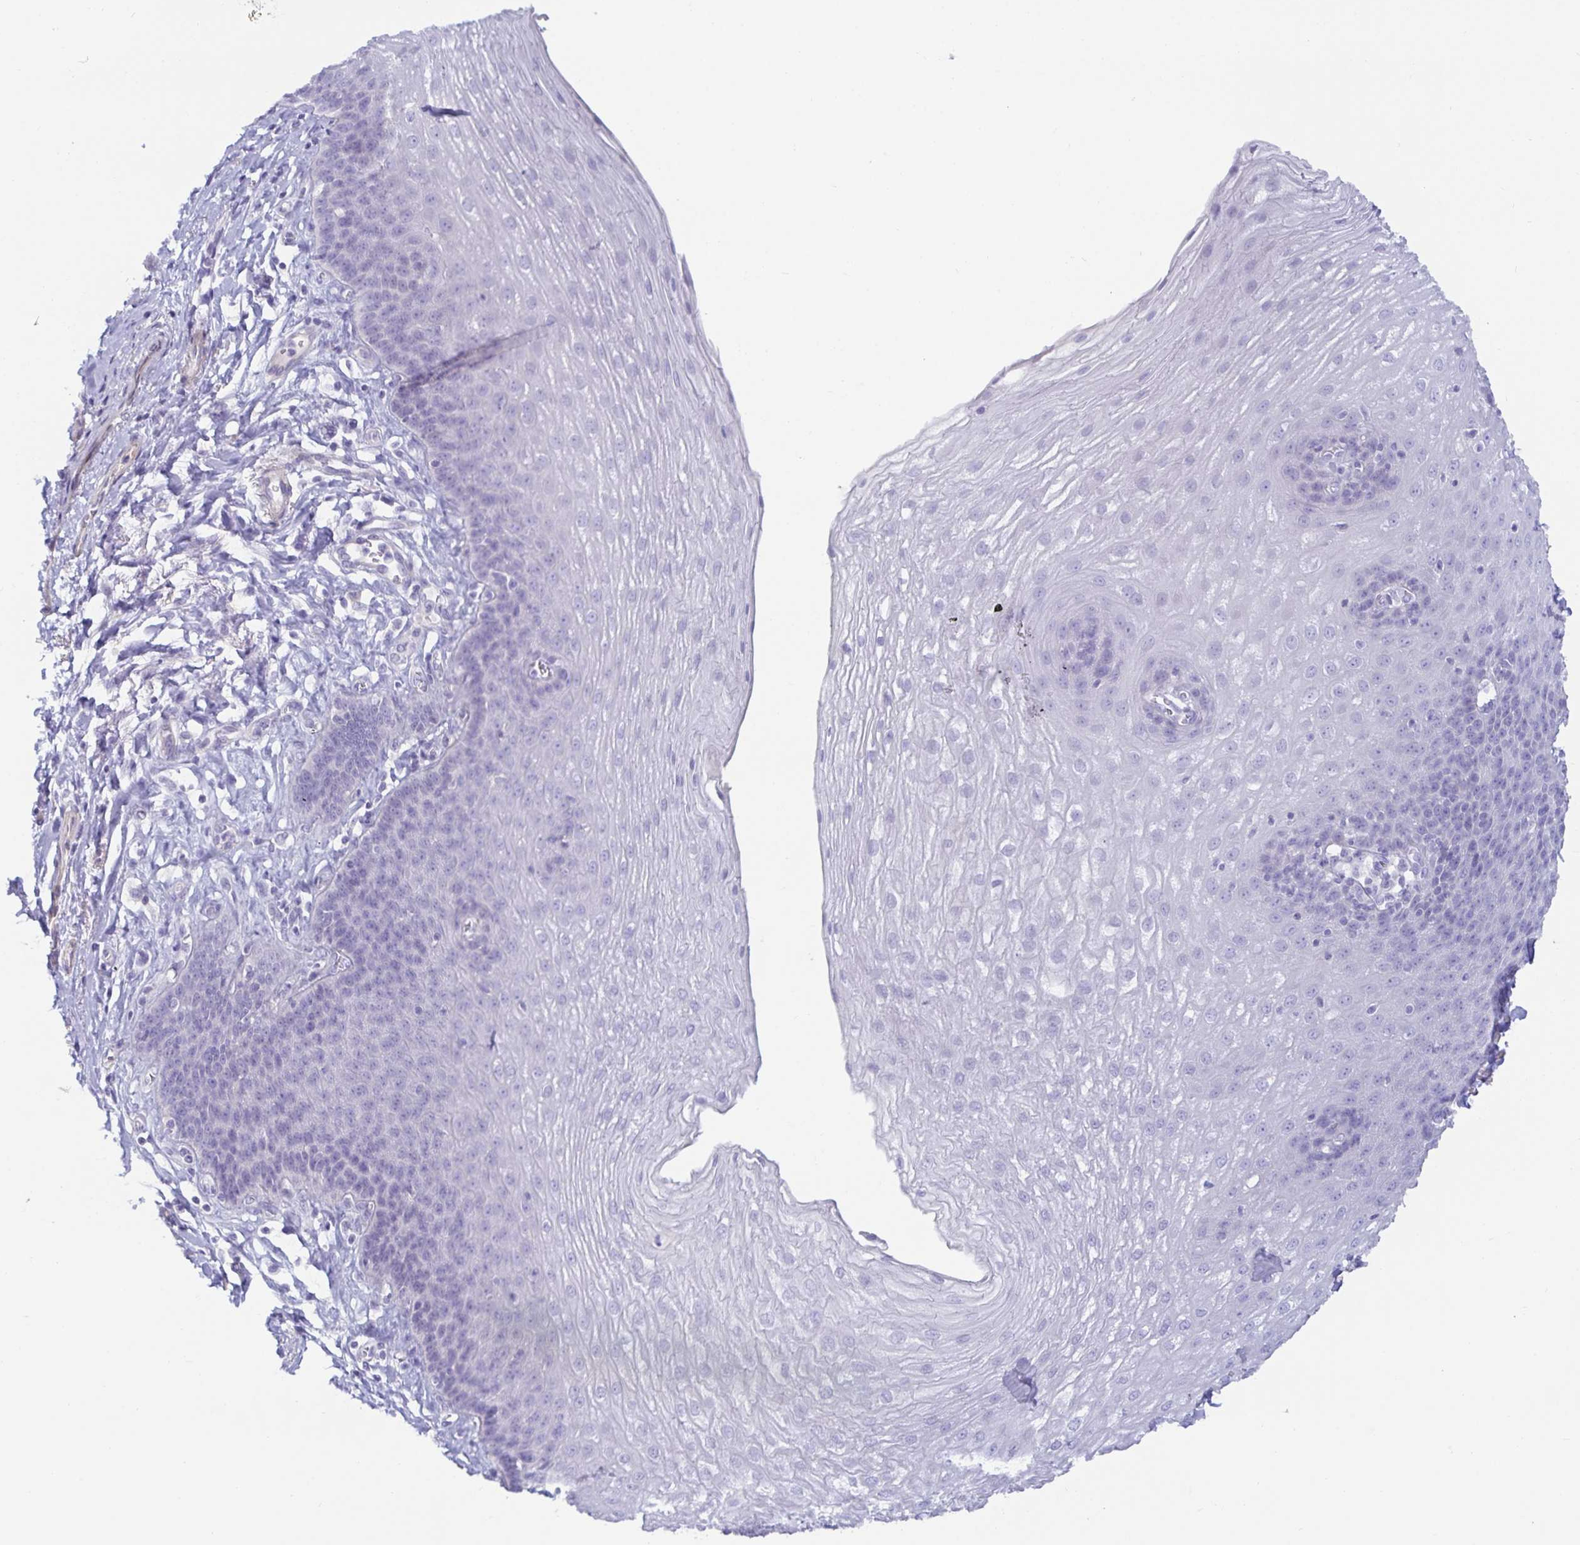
{"staining": {"intensity": "negative", "quantity": "none", "location": "none"}, "tissue": "esophagus", "cell_type": "Squamous epithelial cells", "image_type": "normal", "snomed": [{"axis": "morphology", "description": "Normal tissue, NOS"}, {"axis": "topography", "description": "Esophagus"}], "caption": "Immunohistochemistry micrograph of benign esophagus: human esophagus stained with DAB shows no significant protein staining in squamous epithelial cells.", "gene": "SPAG4", "patient": {"sex": "female", "age": 81}}